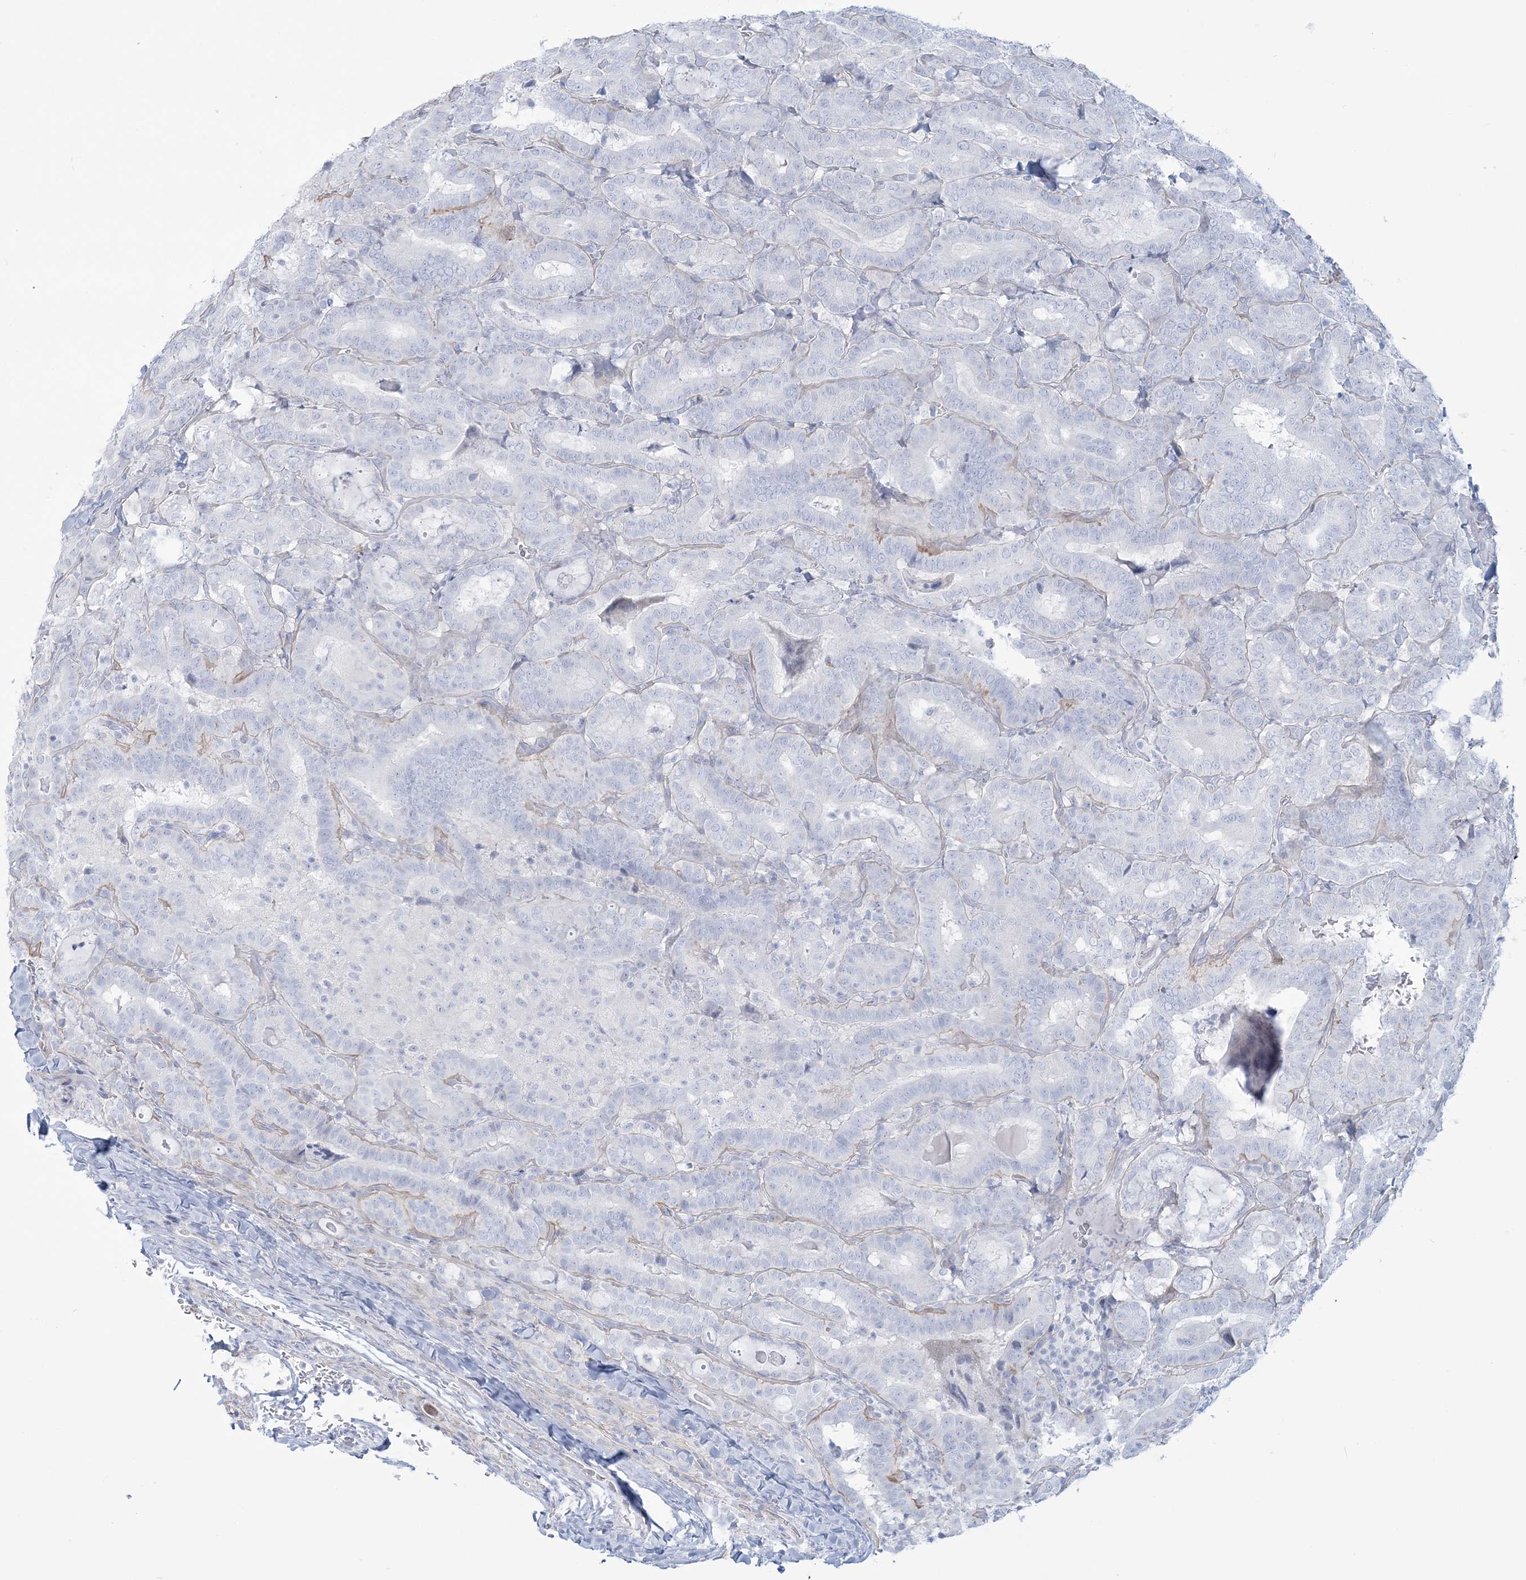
{"staining": {"intensity": "negative", "quantity": "none", "location": "none"}, "tissue": "thyroid cancer", "cell_type": "Tumor cells", "image_type": "cancer", "snomed": [{"axis": "morphology", "description": "Papillary adenocarcinoma, NOS"}, {"axis": "topography", "description": "Thyroid gland"}], "caption": "An IHC photomicrograph of thyroid papillary adenocarcinoma is shown. There is no staining in tumor cells of thyroid papillary adenocarcinoma. Brightfield microscopy of immunohistochemistry (IHC) stained with DAB (brown) and hematoxylin (blue), captured at high magnification.", "gene": "ADGB", "patient": {"sex": "female", "age": 72}}